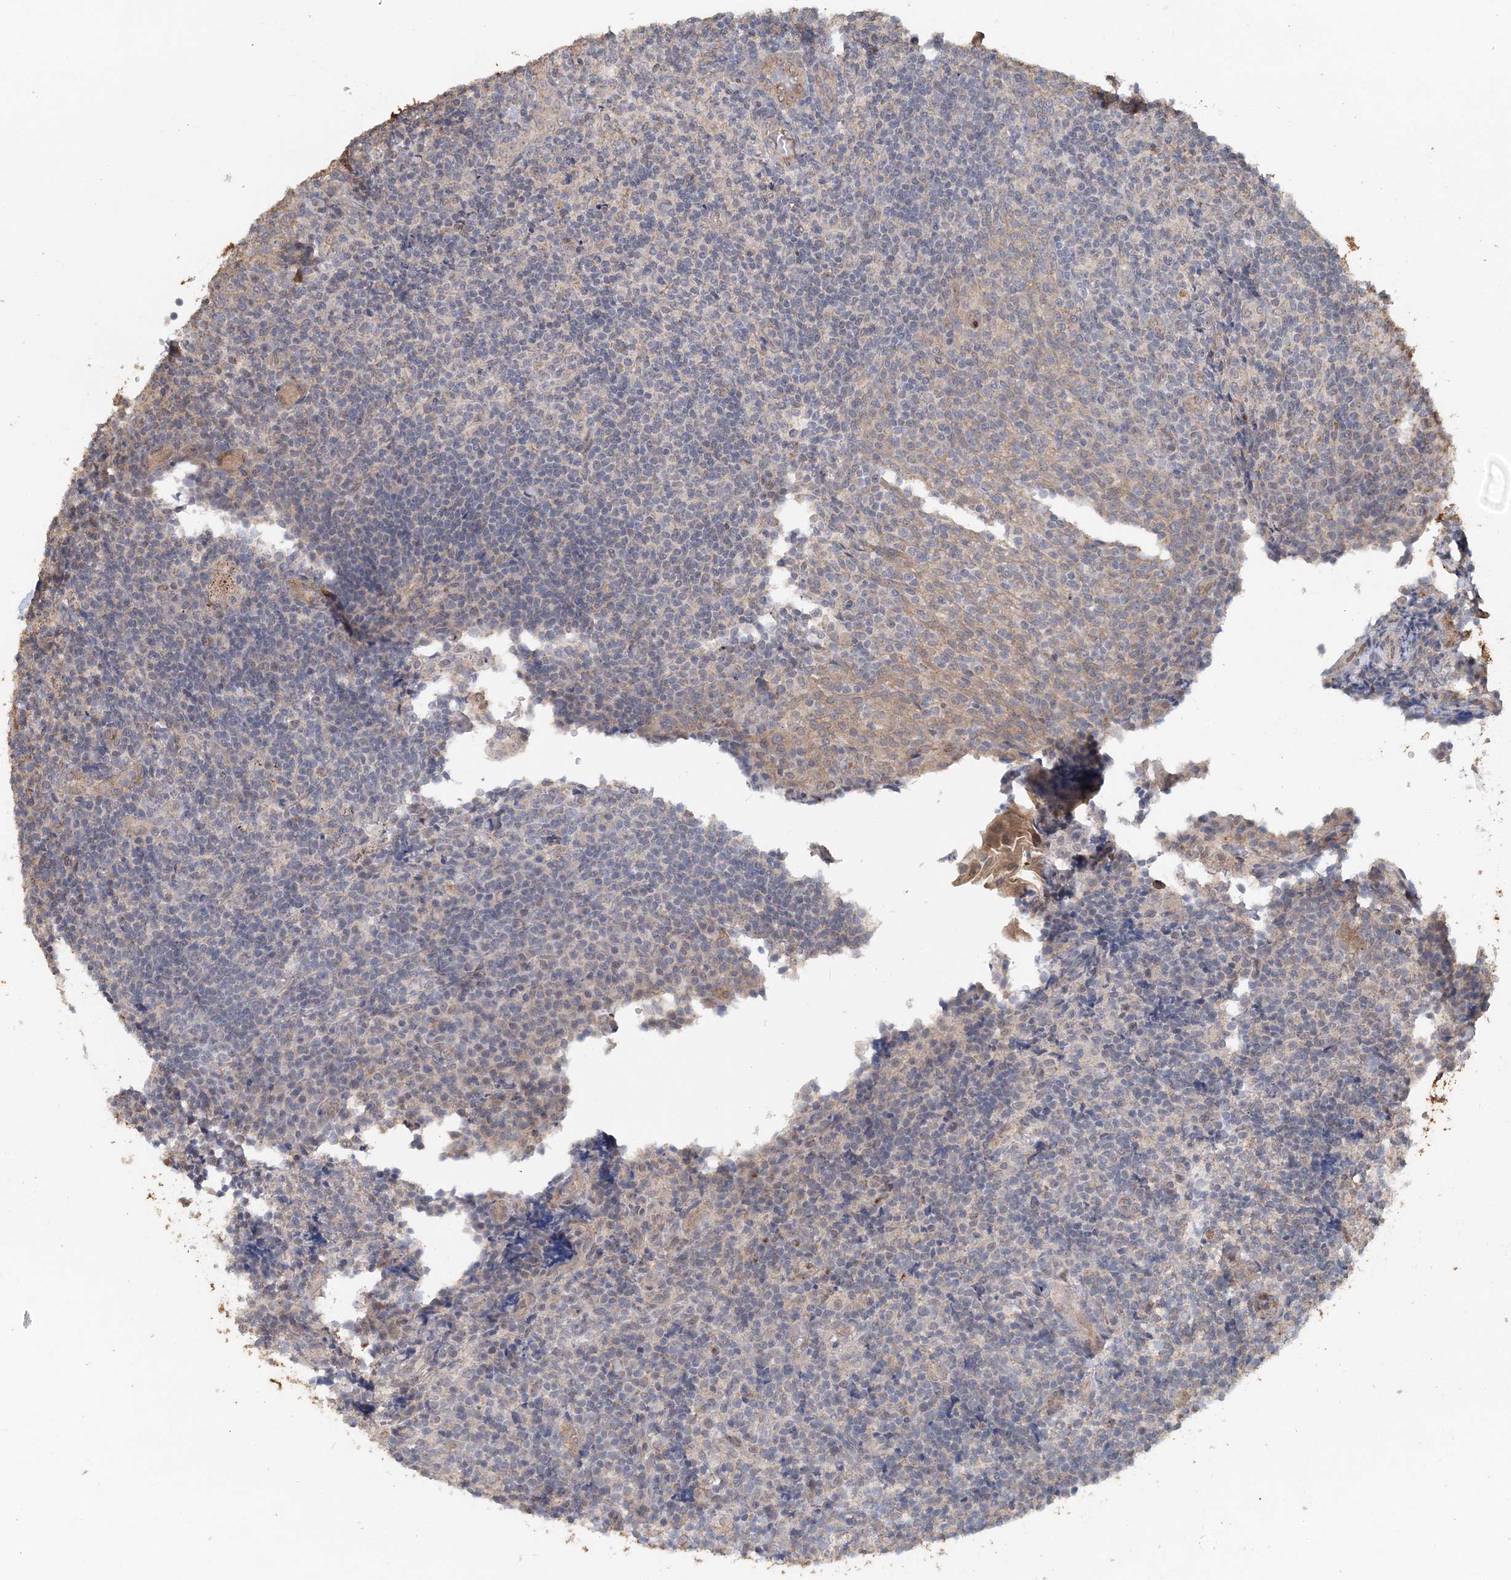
{"staining": {"intensity": "weak", "quantity": "<25%", "location": "cytoplasmic/membranous"}, "tissue": "tonsil", "cell_type": "Germinal center cells", "image_type": "normal", "snomed": [{"axis": "morphology", "description": "Normal tissue, NOS"}, {"axis": "topography", "description": "Tonsil"}], "caption": "The histopathology image demonstrates no significant staining in germinal center cells of tonsil.", "gene": "FBXO38", "patient": {"sex": "female", "age": 19}}